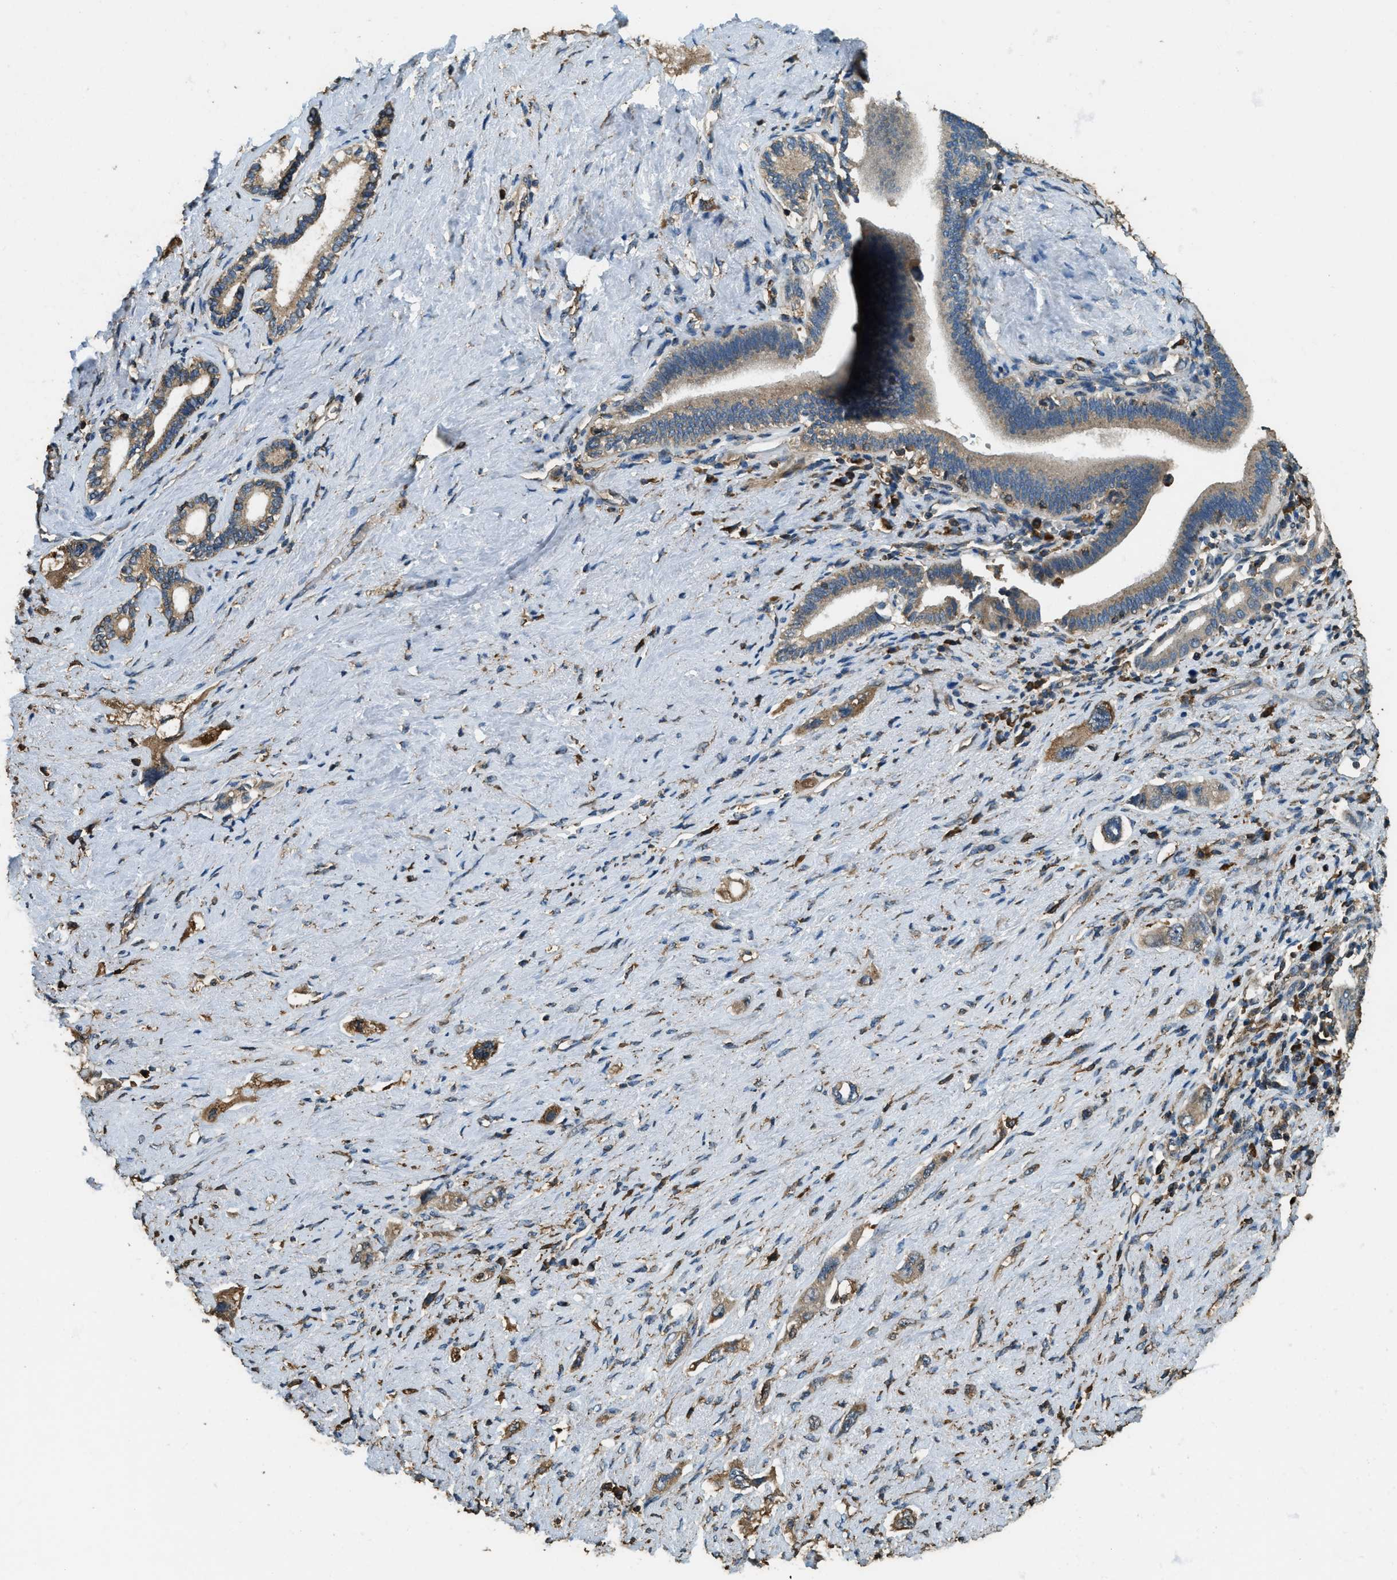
{"staining": {"intensity": "moderate", "quantity": ">75%", "location": "cytoplasmic/membranous"}, "tissue": "pancreatic cancer", "cell_type": "Tumor cells", "image_type": "cancer", "snomed": [{"axis": "morphology", "description": "Adenocarcinoma, NOS"}, {"axis": "topography", "description": "Pancreas"}], "caption": "Human adenocarcinoma (pancreatic) stained with a protein marker reveals moderate staining in tumor cells.", "gene": "ERGIC1", "patient": {"sex": "female", "age": 73}}